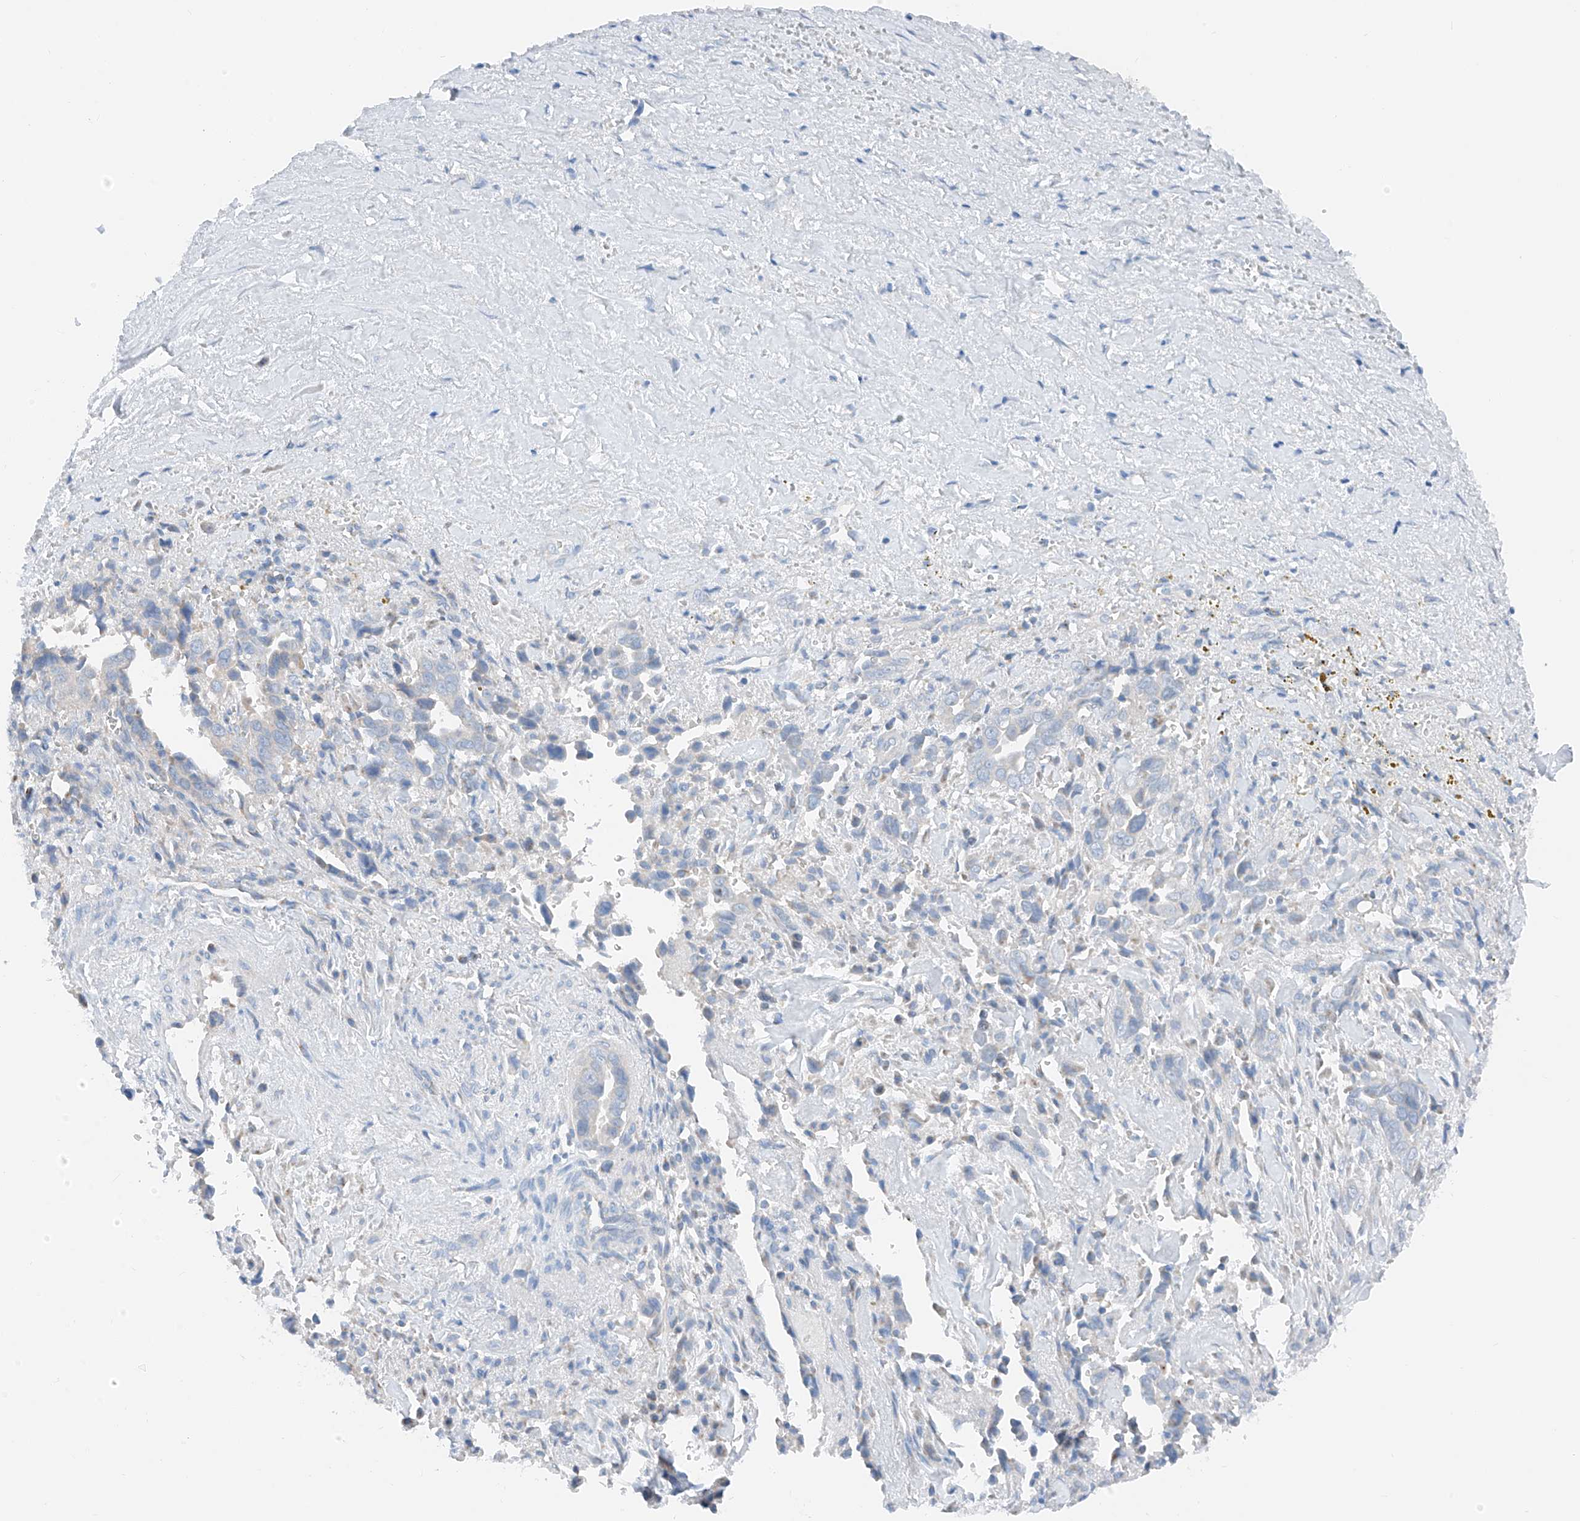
{"staining": {"intensity": "moderate", "quantity": "<25%", "location": "cytoplasmic/membranous"}, "tissue": "liver cancer", "cell_type": "Tumor cells", "image_type": "cancer", "snomed": [{"axis": "morphology", "description": "Cholangiocarcinoma"}, {"axis": "topography", "description": "Liver"}], "caption": "The photomicrograph exhibits staining of liver cancer (cholangiocarcinoma), revealing moderate cytoplasmic/membranous protein expression (brown color) within tumor cells. (IHC, brightfield microscopy, high magnification).", "gene": "MRAP", "patient": {"sex": "female", "age": 79}}